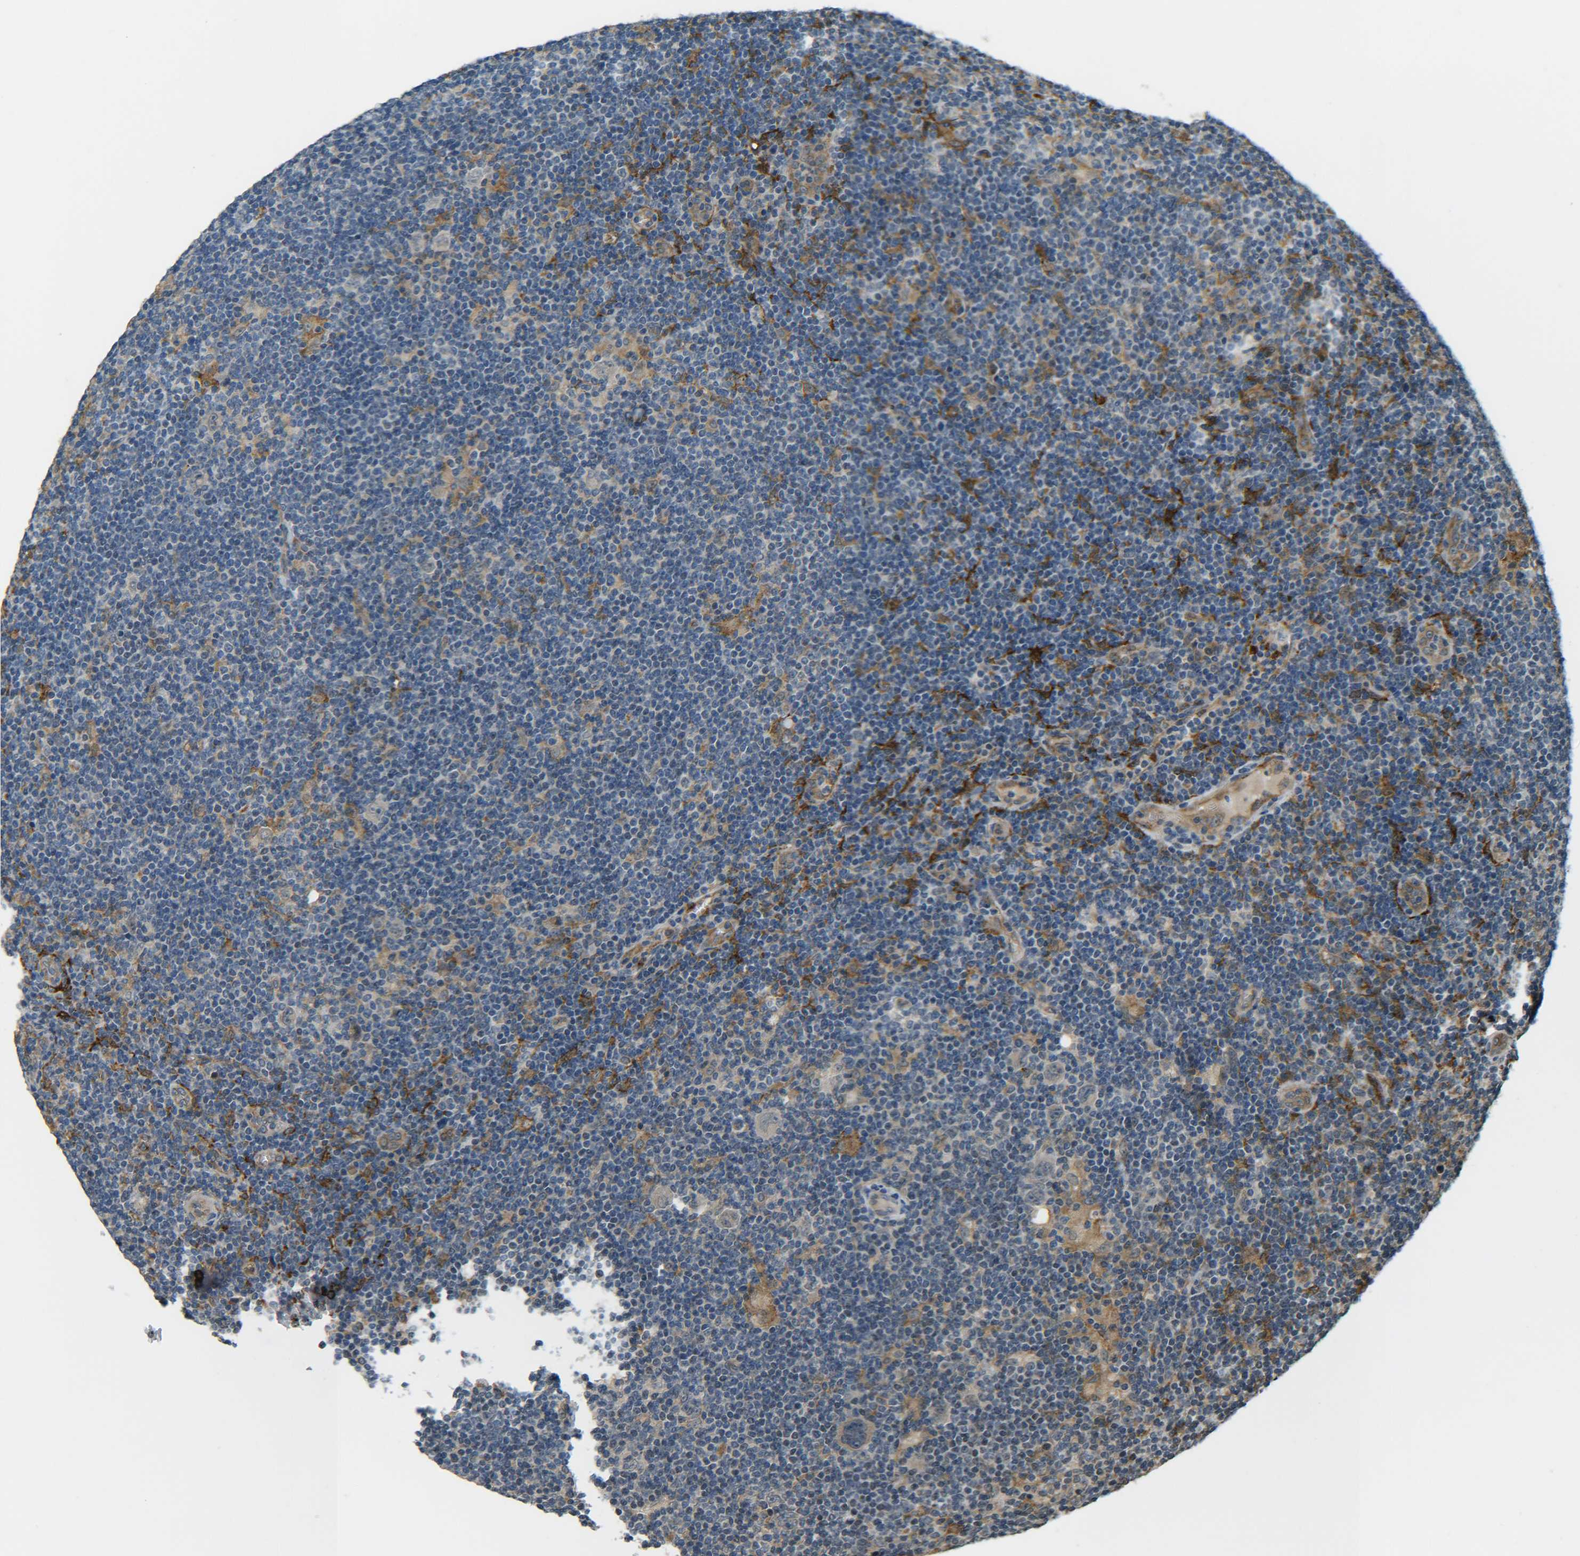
{"staining": {"intensity": "weak", "quantity": "25%-75%", "location": "cytoplasmic/membranous"}, "tissue": "lymphoma", "cell_type": "Tumor cells", "image_type": "cancer", "snomed": [{"axis": "morphology", "description": "Hodgkin's disease, NOS"}, {"axis": "topography", "description": "Lymph node"}], "caption": "This micrograph reveals lymphoma stained with immunohistochemistry to label a protein in brown. The cytoplasmic/membranous of tumor cells show weak positivity for the protein. Nuclei are counter-stained blue.", "gene": "DAB2", "patient": {"sex": "female", "age": 57}}